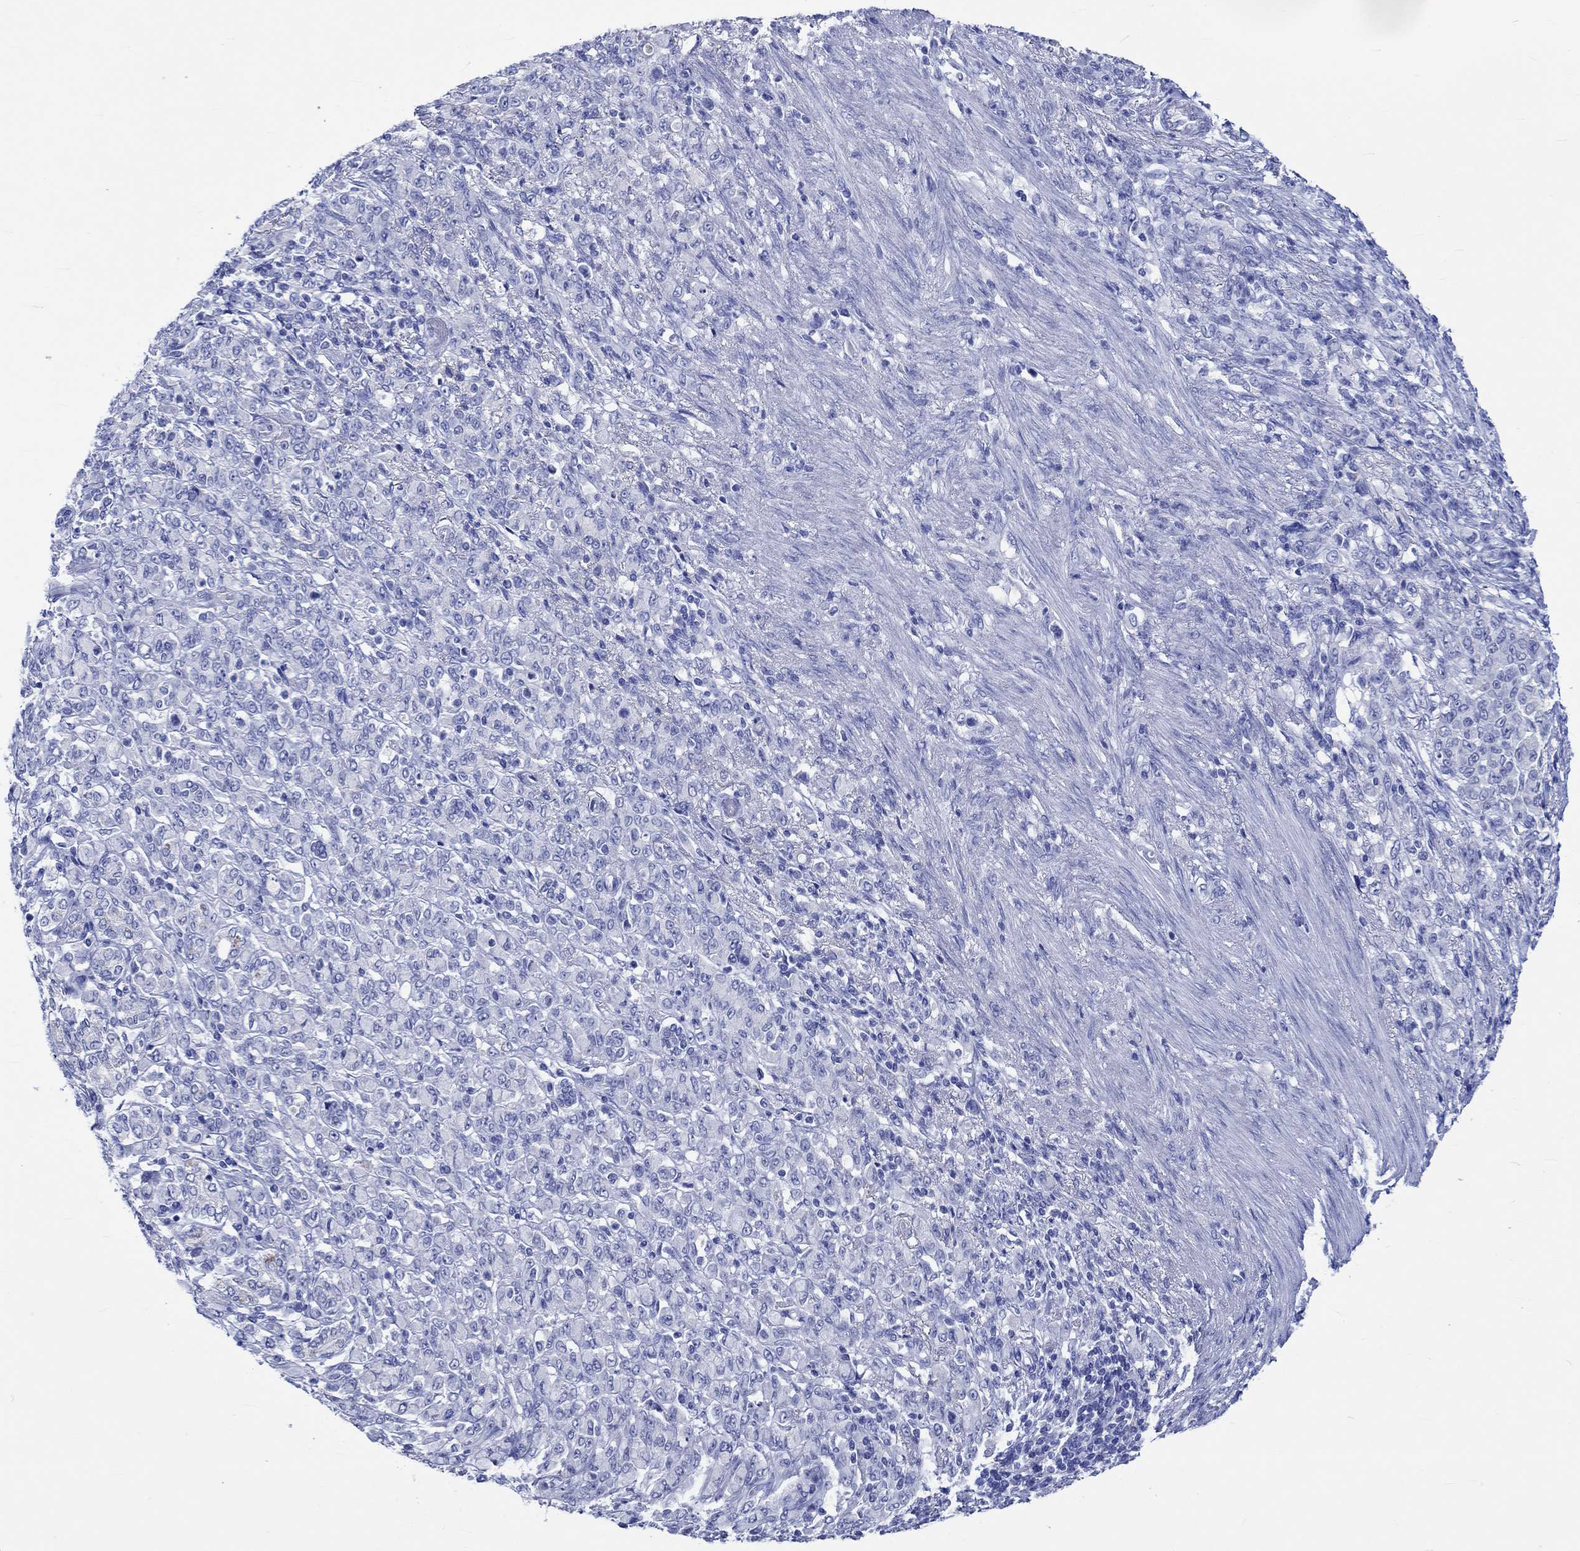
{"staining": {"intensity": "negative", "quantity": "none", "location": "none"}, "tissue": "stomach cancer", "cell_type": "Tumor cells", "image_type": "cancer", "snomed": [{"axis": "morphology", "description": "Normal tissue, NOS"}, {"axis": "morphology", "description": "Adenocarcinoma, NOS"}, {"axis": "topography", "description": "Stomach"}], "caption": "An immunohistochemistry photomicrograph of stomach cancer is shown. There is no staining in tumor cells of stomach cancer.", "gene": "KLHL33", "patient": {"sex": "female", "age": 79}}